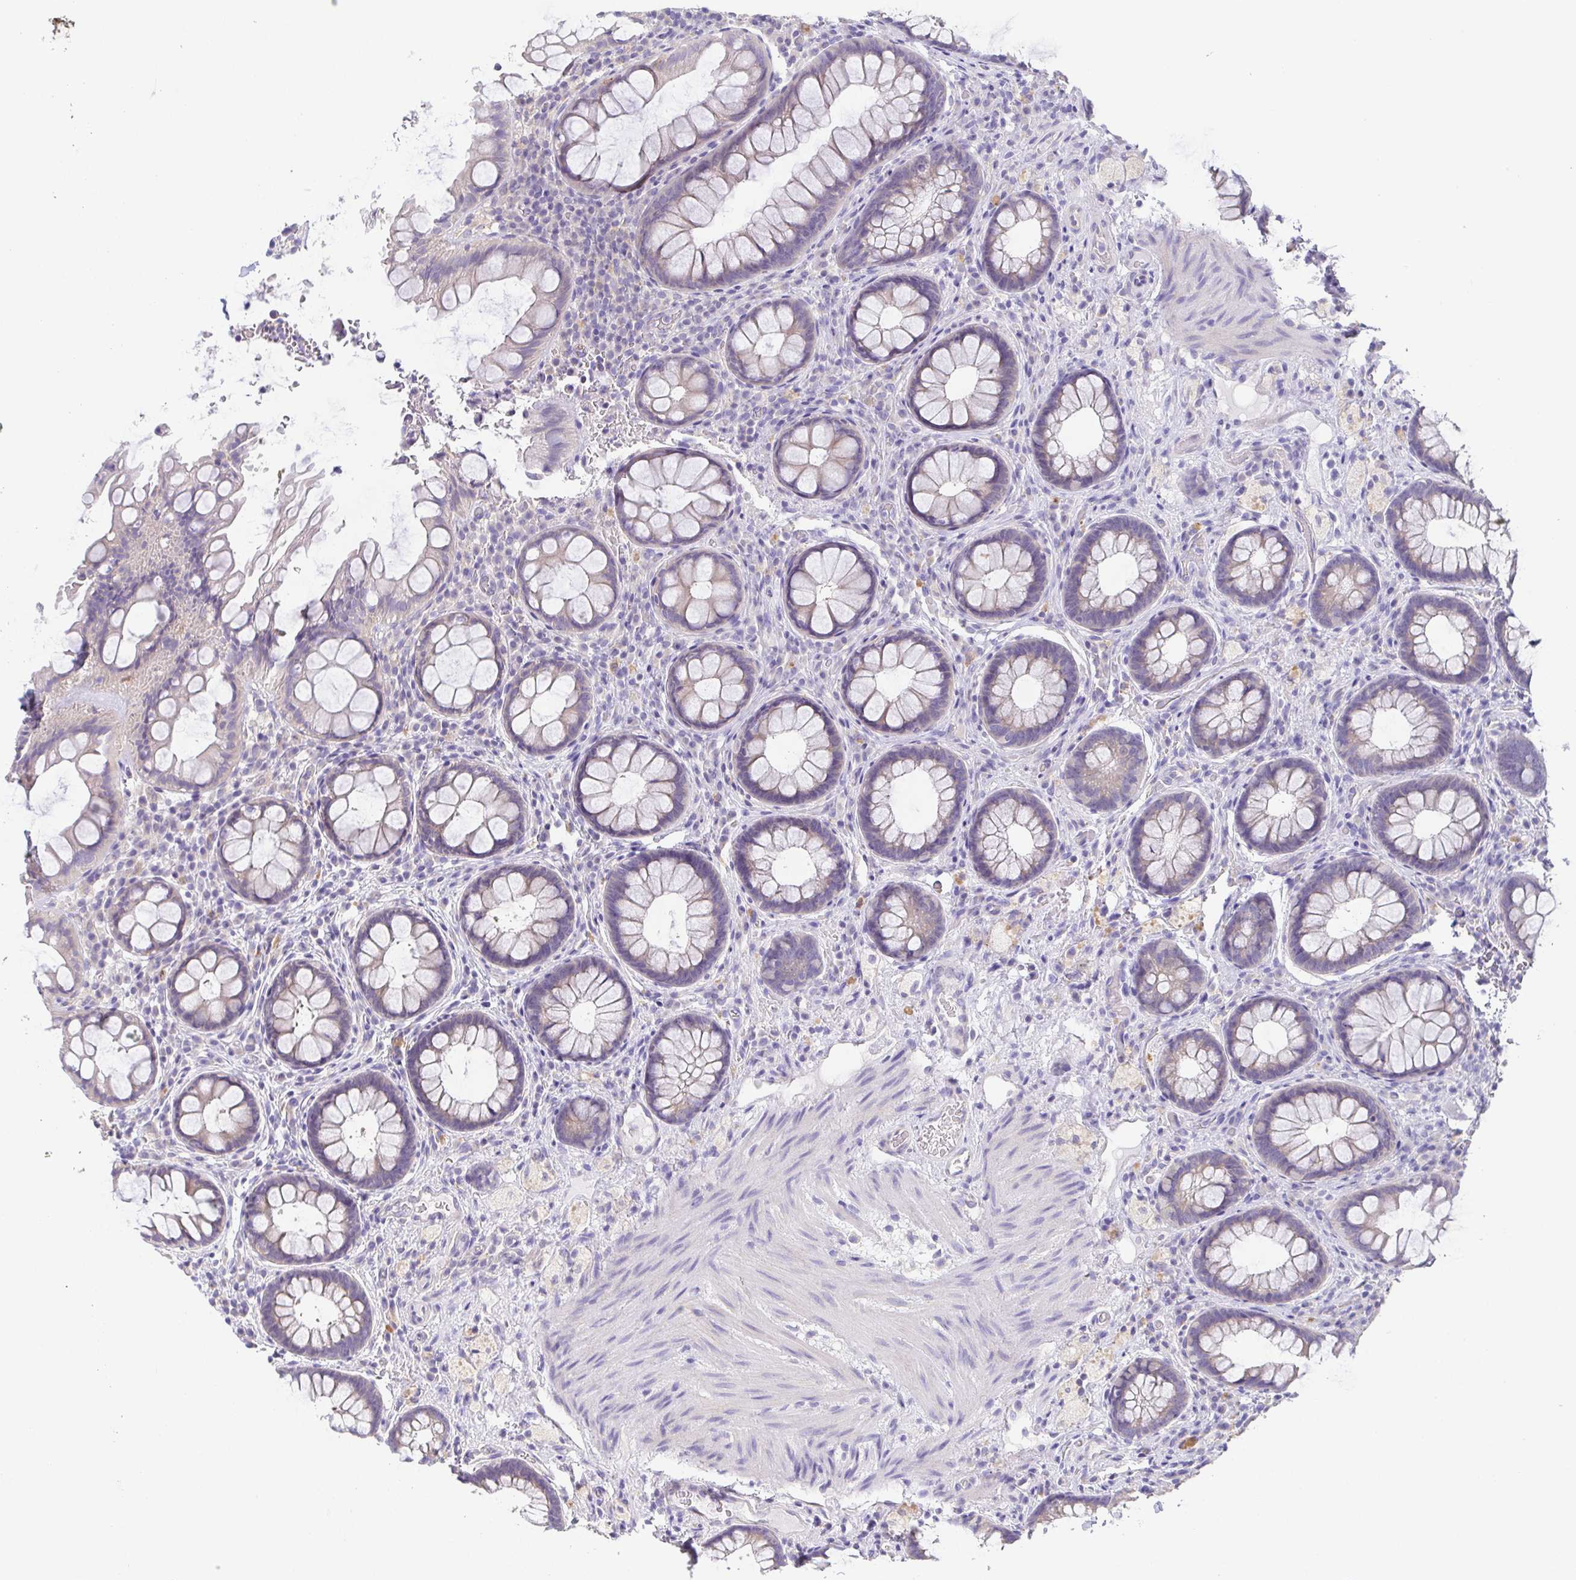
{"staining": {"intensity": "weak", "quantity": "25%-75%", "location": "cytoplasmic/membranous"}, "tissue": "rectum", "cell_type": "Glandular cells", "image_type": "normal", "snomed": [{"axis": "morphology", "description": "Normal tissue, NOS"}, {"axis": "topography", "description": "Rectum"}], "caption": "Weak cytoplasmic/membranous staining is seen in approximately 25%-75% of glandular cells in normal rectum.", "gene": "PKDREJ", "patient": {"sex": "female", "age": 69}}